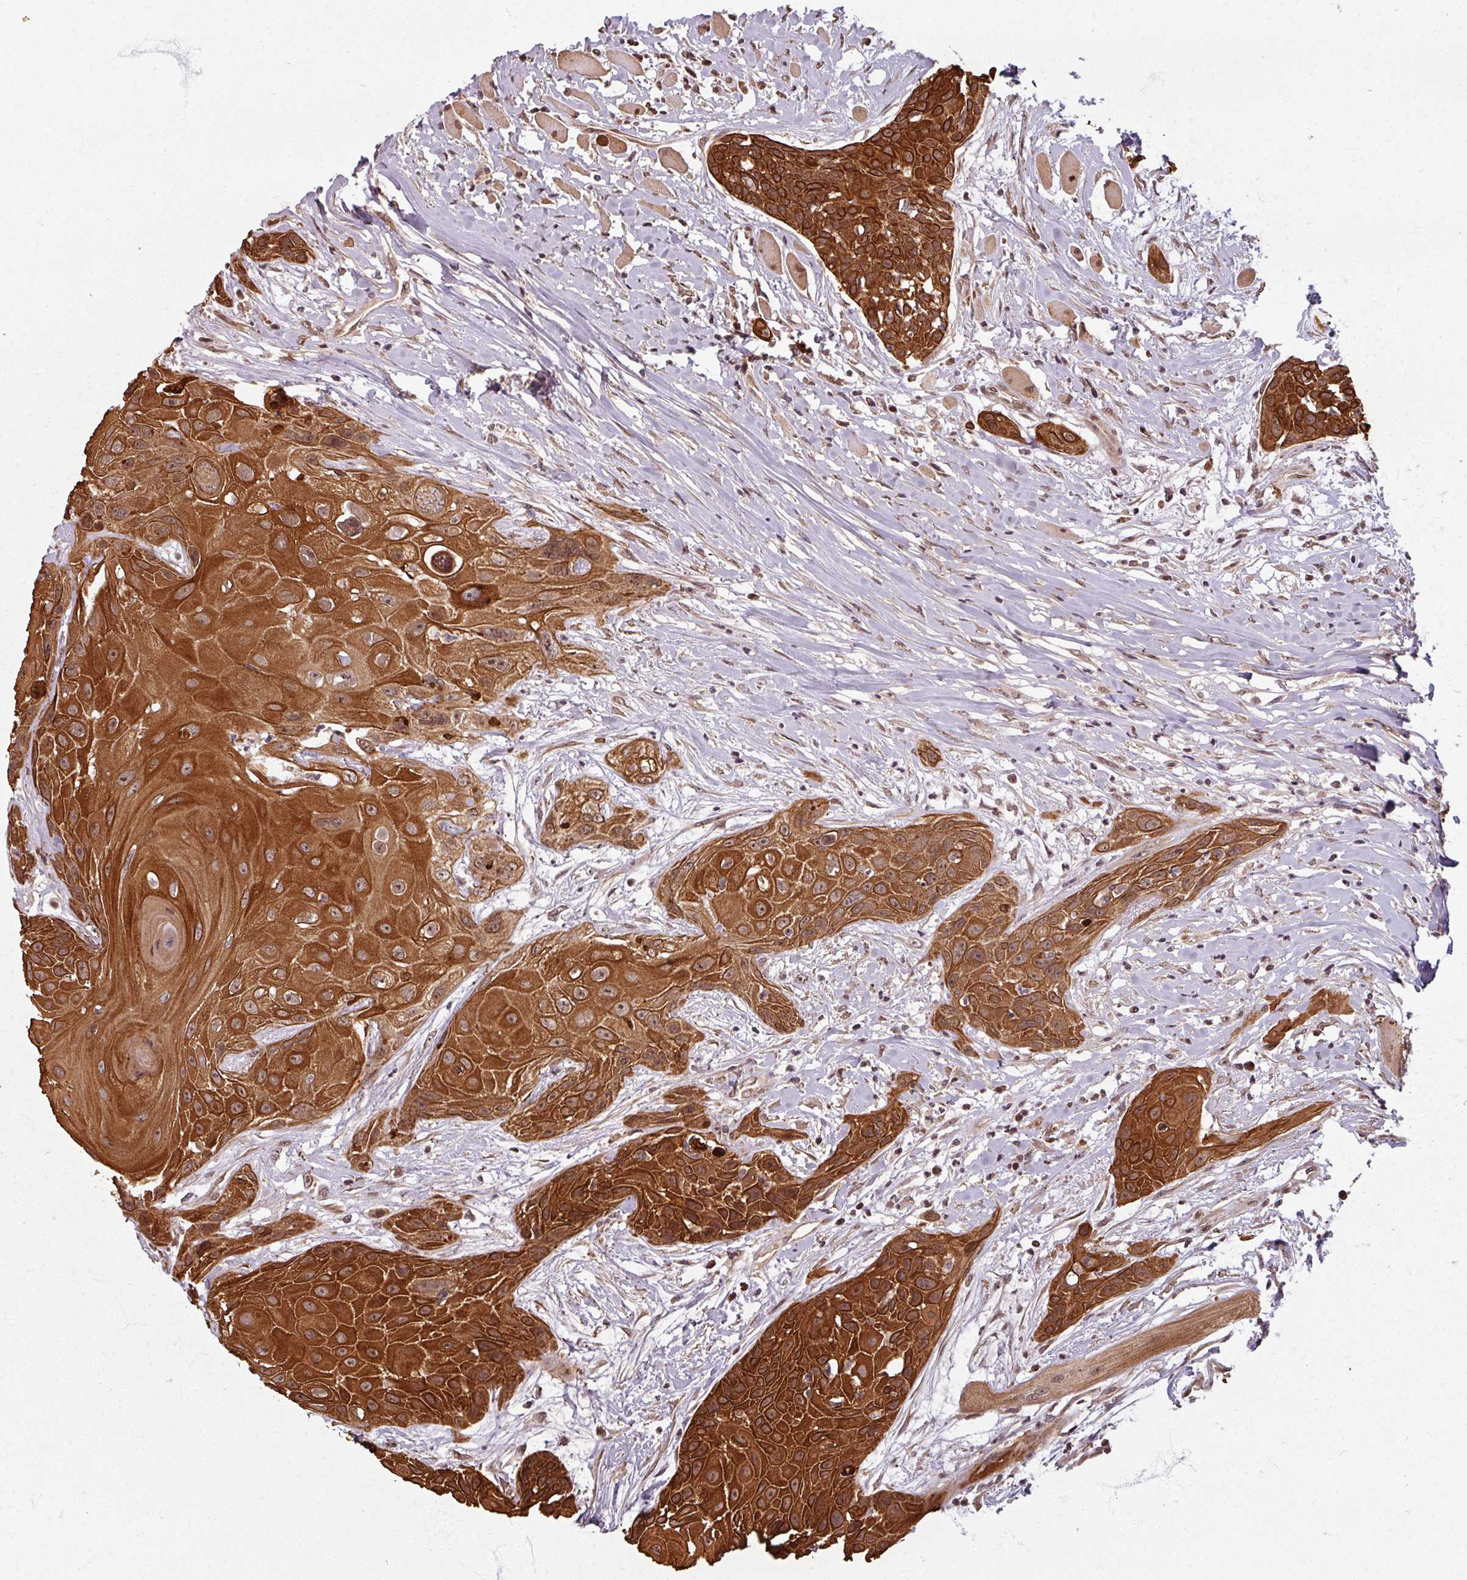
{"staining": {"intensity": "strong", "quantity": ">75%", "location": "cytoplasmic/membranous,nuclear"}, "tissue": "head and neck cancer", "cell_type": "Tumor cells", "image_type": "cancer", "snomed": [{"axis": "morphology", "description": "Squamous cell carcinoma, NOS"}, {"axis": "topography", "description": "Head-Neck"}], "caption": "Approximately >75% of tumor cells in human head and neck cancer (squamous cell carcinoma) demonstrate strong cytoplasmic/membranous and nuclear protein positivity as visualized by brown immunohistochemical staining.", "gene": "SWI5", "patient": {"sex": "female", "age": 73}}